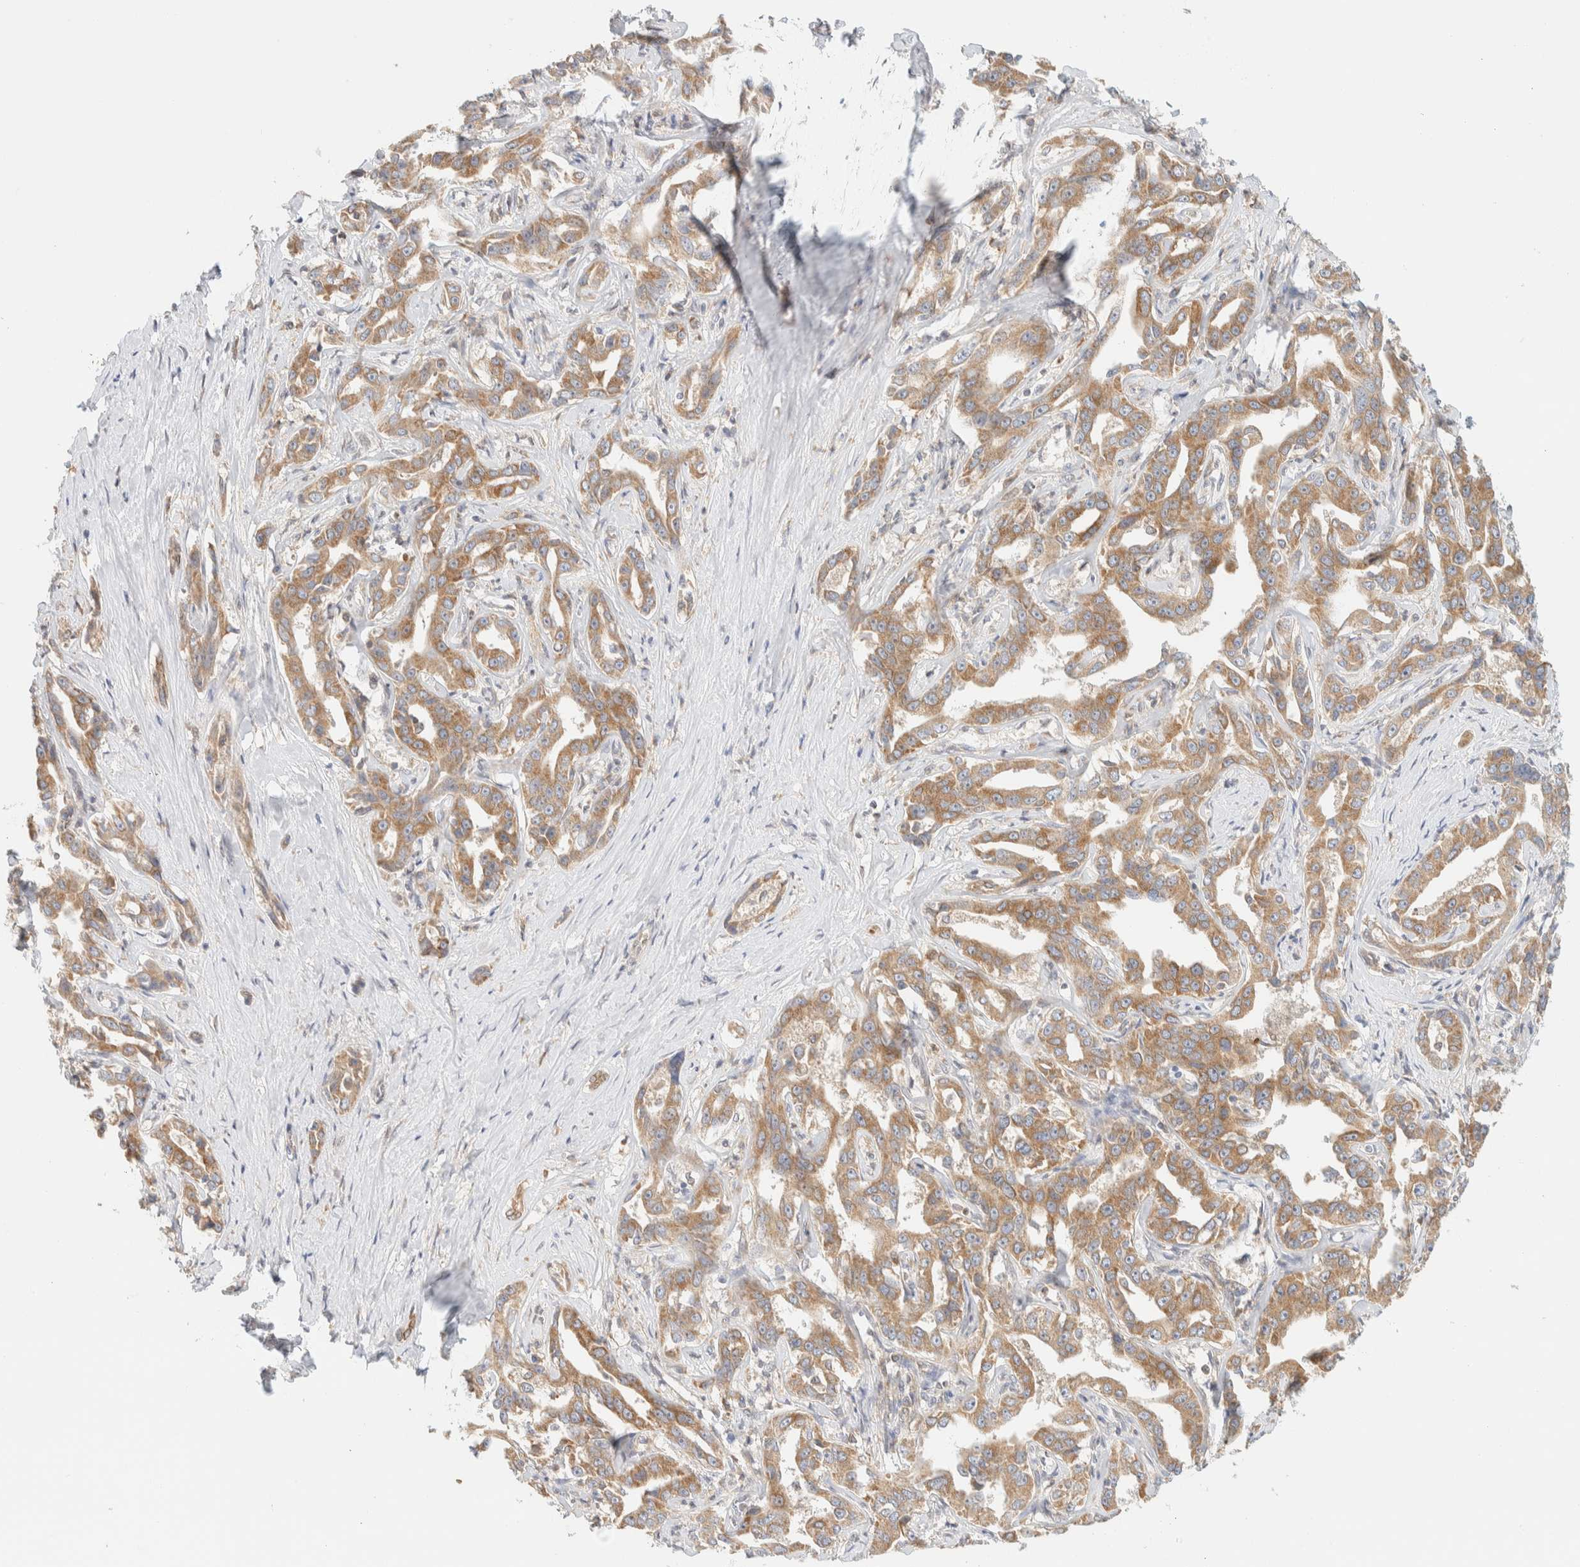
{"staining": {"intensity": "moderate", "quantity": ">75%", "location": "cytoplasmic/membranous"}, "tissue": "liver cancer", "cell_type": "Tumor cells", "image_type": "cancer", "snomed": [{"axis": "morphology", "description": "Cholangiocarcinoma"}, {"axis": "topography", "description": "Liver"}], "caption": "IHC staining of liver cancer, which displays medium levels of moderate cytoplasmic/membranous staining in about >75% of tumor cells indicating moderate cytoplasmic/membranous protein staining. The staining was performed using DAB (brown) for protein detection and nuclei were counterstained in hematoxylin (blue).", "gene": "NT5C", "patient": {"sex": "male", "age": 59}}